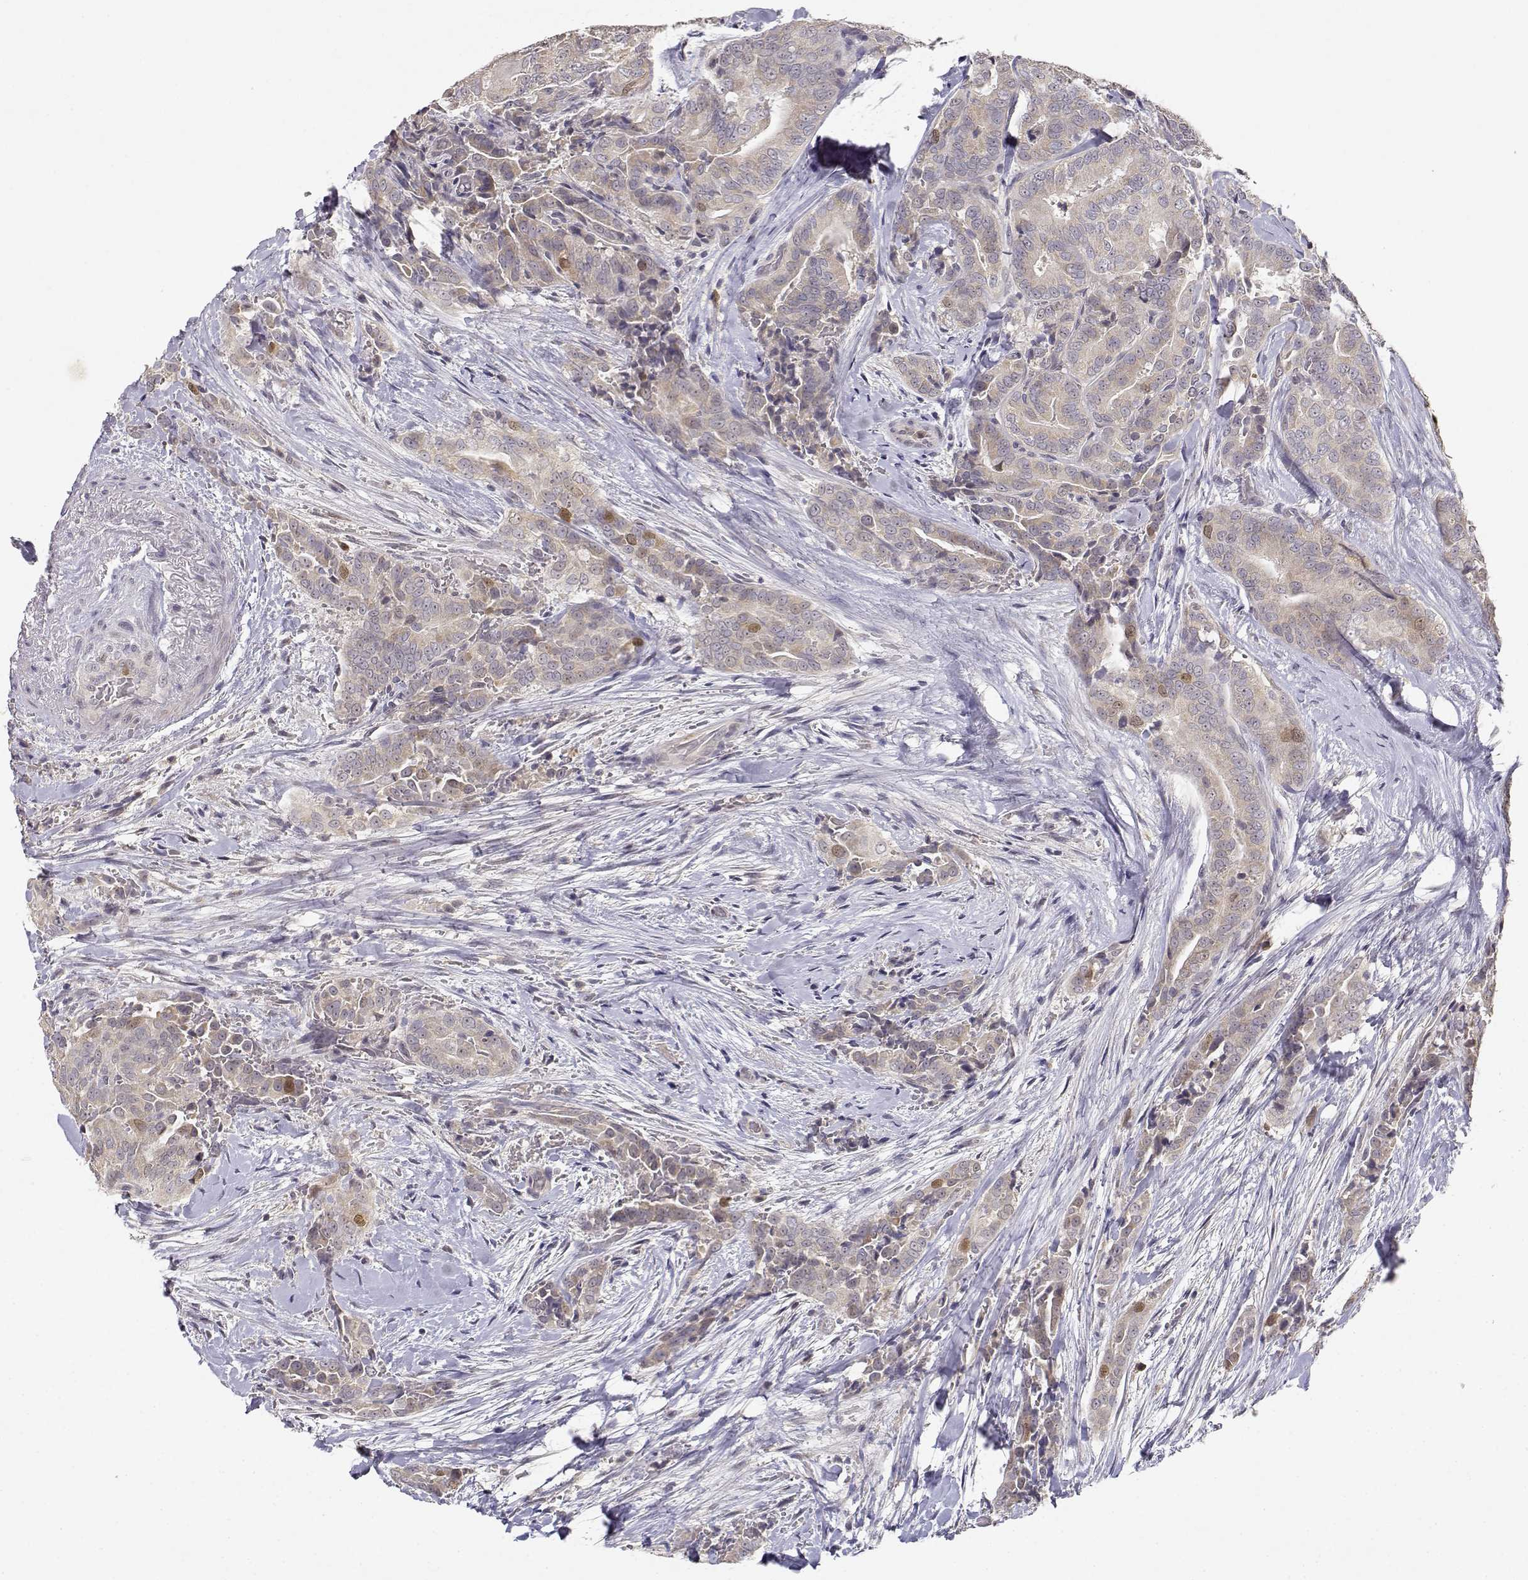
{"staining": {"intensity": "weak", "quantity": ">75%", "location": "cytoplasmic/membranous"}, "tissue": "thyroid cancer", "cell_type": "Tumor cells", "image_type": "cancer", "snomed": [{"axis": "morphology", "description": "Papillary adenocarcinoma, NOS"}, {"axis": "topography", "description": "Thyroid gland"}], "caption": "Protein staining demonstrates weak cytoplasmic/membranous positivity in approximately >75% of tumor cells in thyroid cancer.", "gene": "RAD51", "patient": {"sex": "male", "age": 61}}